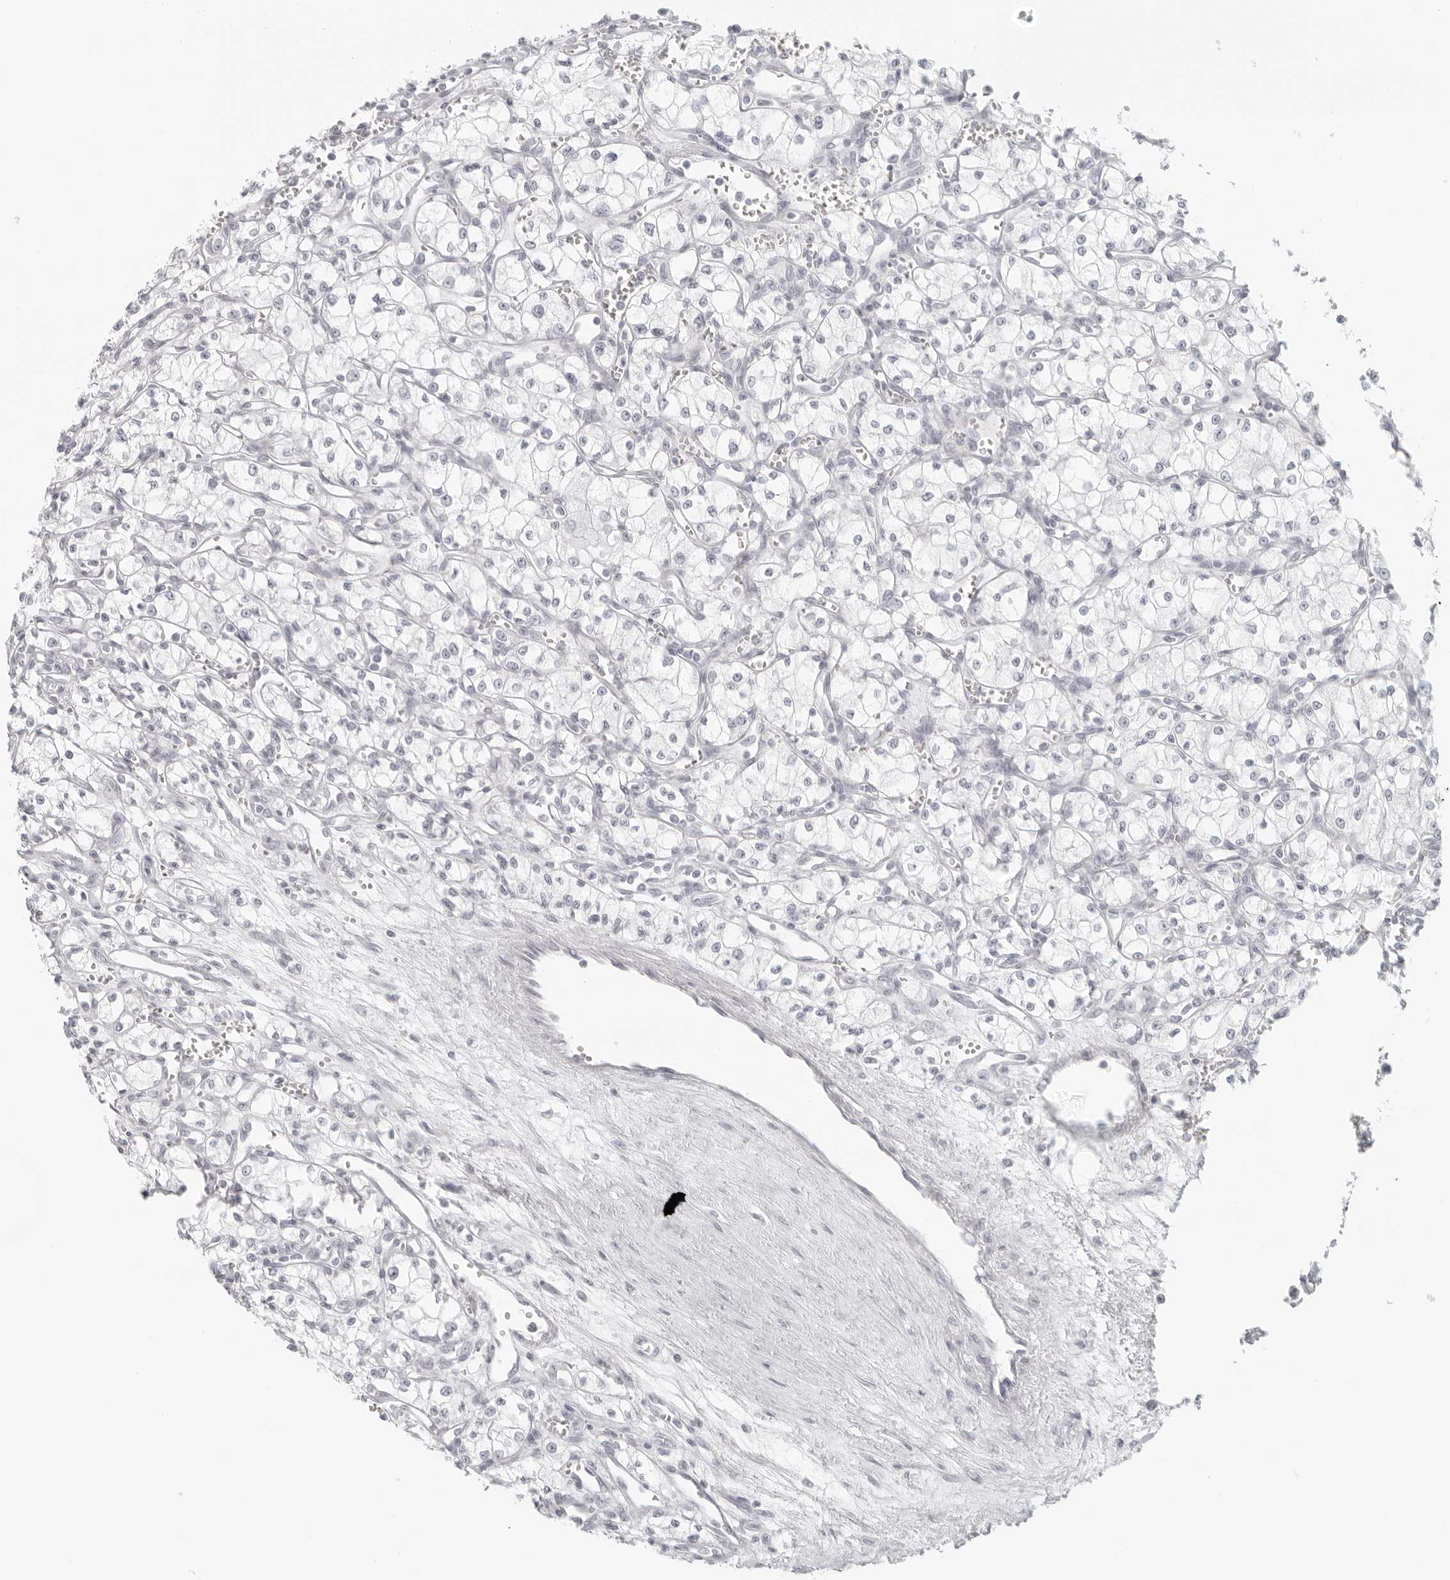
{"staining": {"intensity": "negative", "quantity": "none", "location": "none"}, "tissue": "renal cancer", "cell_type": "Tumor cells", "image_type": "cancer", "snomed": [{"axis": "morphology", "description": "Adenocarcinoma, NOS"}, {"axis": "topography", "description": "Kidney"}], "caption": "A high-resolution histopathology image shows immunohistochemistry staining of renal cancer (adenocarcinoma), which displays no significant expression in tumor cells. (DAB immunohistochemistry, high magnification).", "gene": "RPS6KC1", "patient": {"sex": "male", "age": 59}}